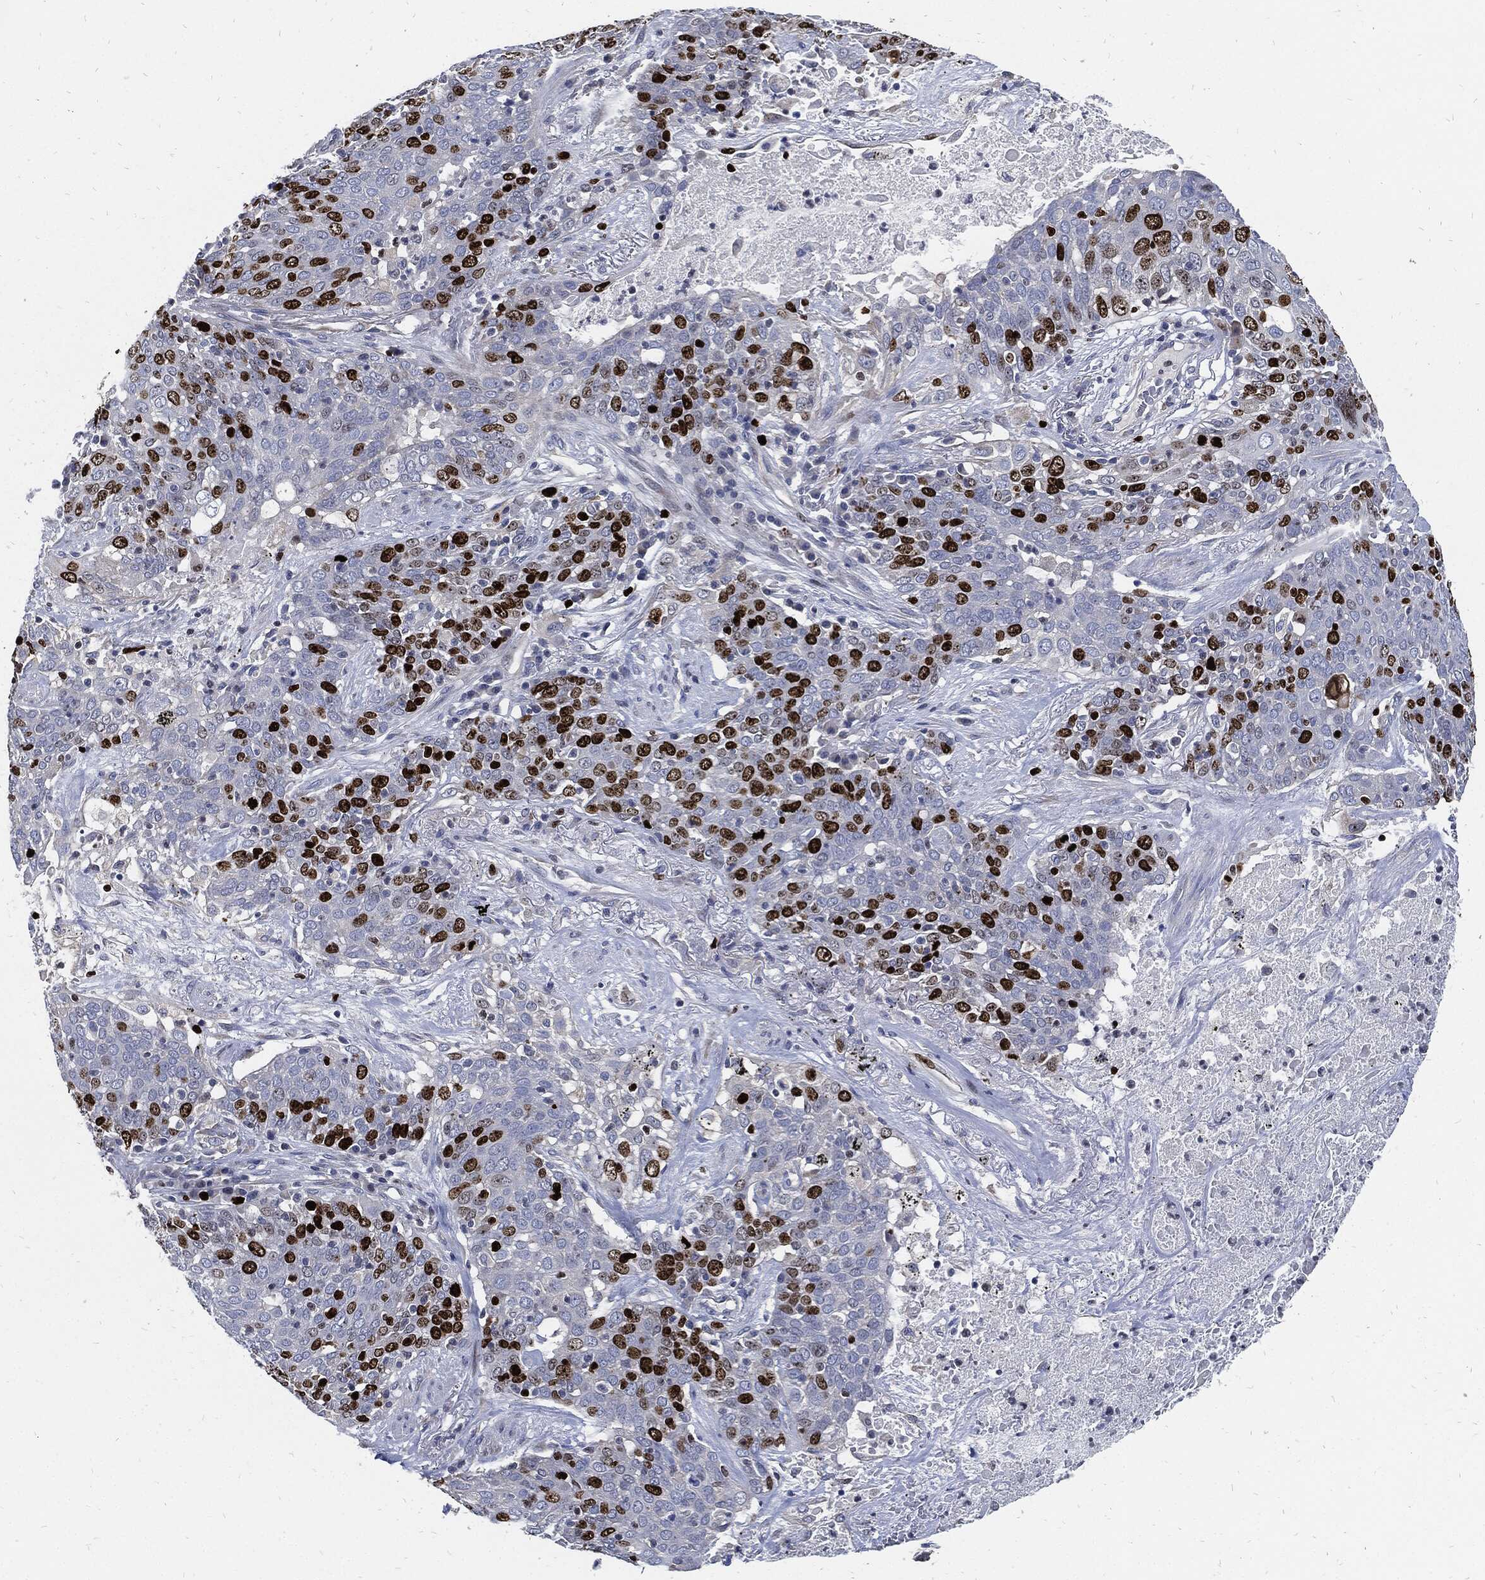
{"staining": {"intensity": "strong", "quantity": ">75%", "location": "nuclear"}, "tissue": "lung cancer", "cell_type": "Tumor cells", "image_type": "cancer", "snomed": [{"axis": "morphology", "description": "Squamous cell carcinoma, NOS"}, {"axis": "topography", "description": "Lung"}], "caption": "A high-resolution micrograph shows immunohistochemistry staining of lung cancer (squamous cell carcinoma), which exhibits strong nuclear expression in about >75% of tumor cells.", "gene": "MKI67", "patient": {"sex": "male", "age": 82}}